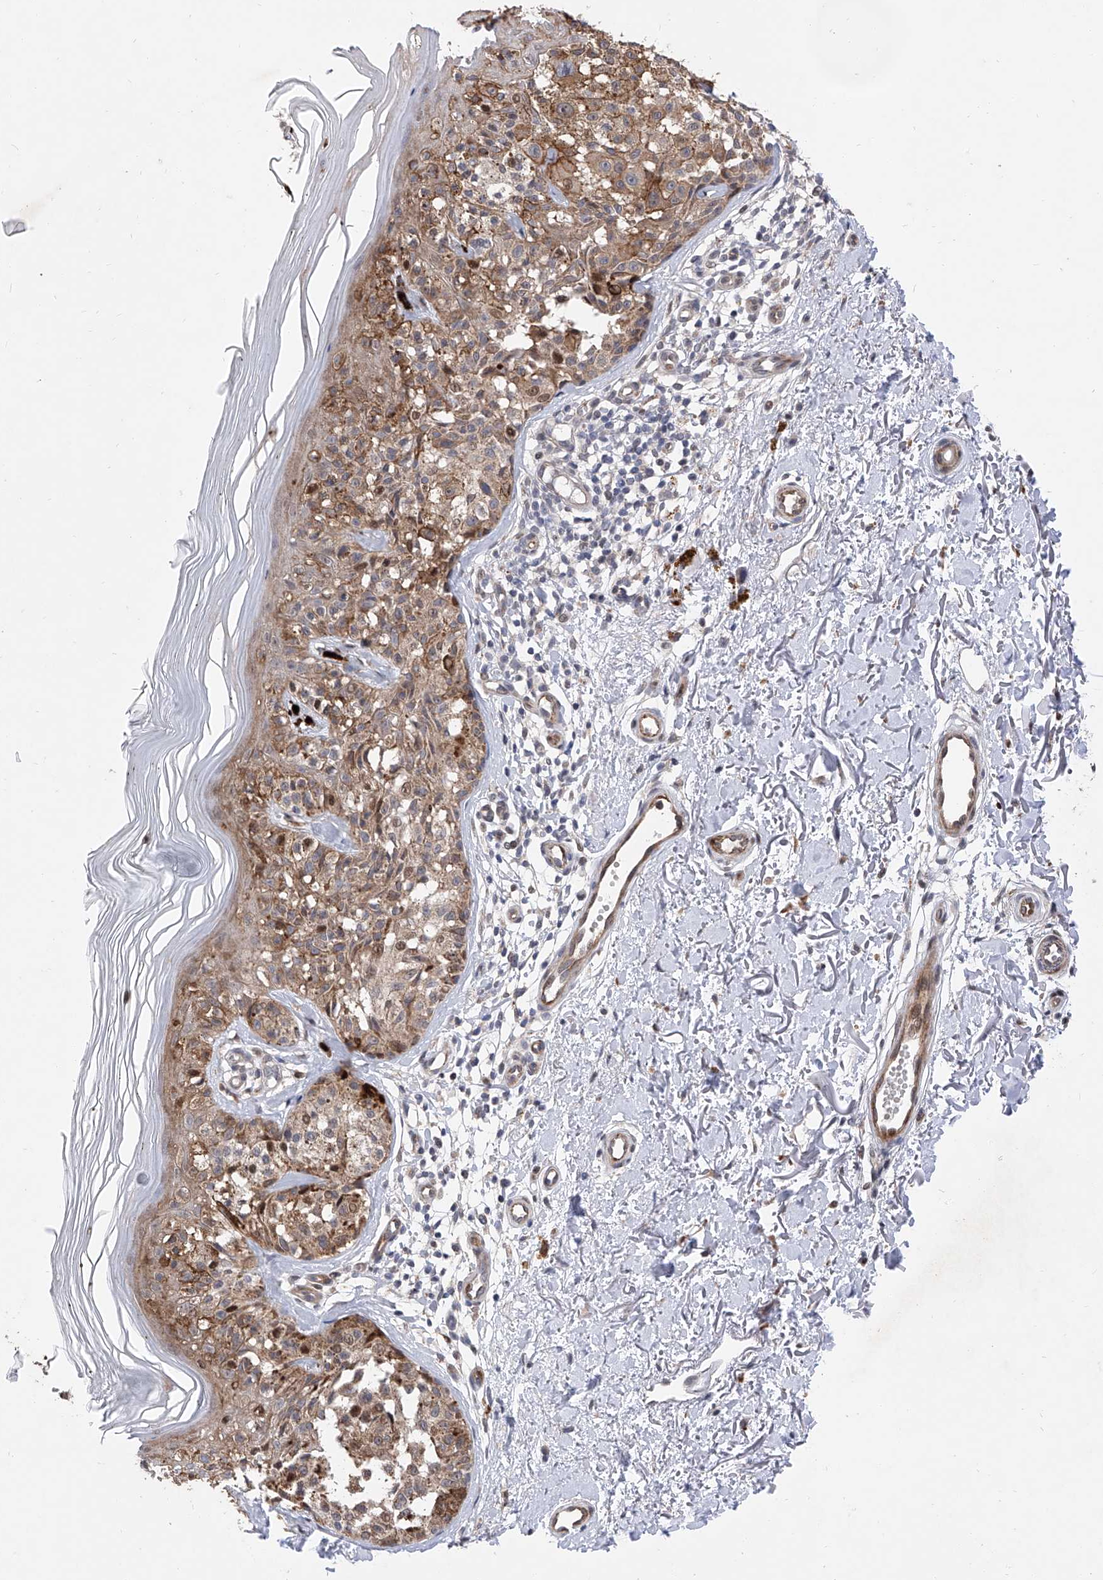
{"staining": {"intensity": "moderate", "quantity": ">75%", "location": "cytoplasmic/membranous"}, "tissue": "melanoma", "cell_type": "Tumor cells", "image_type": "cancer", "snomed": [{"axis": "morphology", "description": "Malignant melanoma, NOS"}, {"axis": "topography", "description": "Skin"}], "caption": "The immunohistochemical stain shows moderate cytoplasmic/membranous positivity in tumor cells of malignant melanoma tissue.", "gene": "FARP2", "patient": {"sex": "female", "age": 50}}